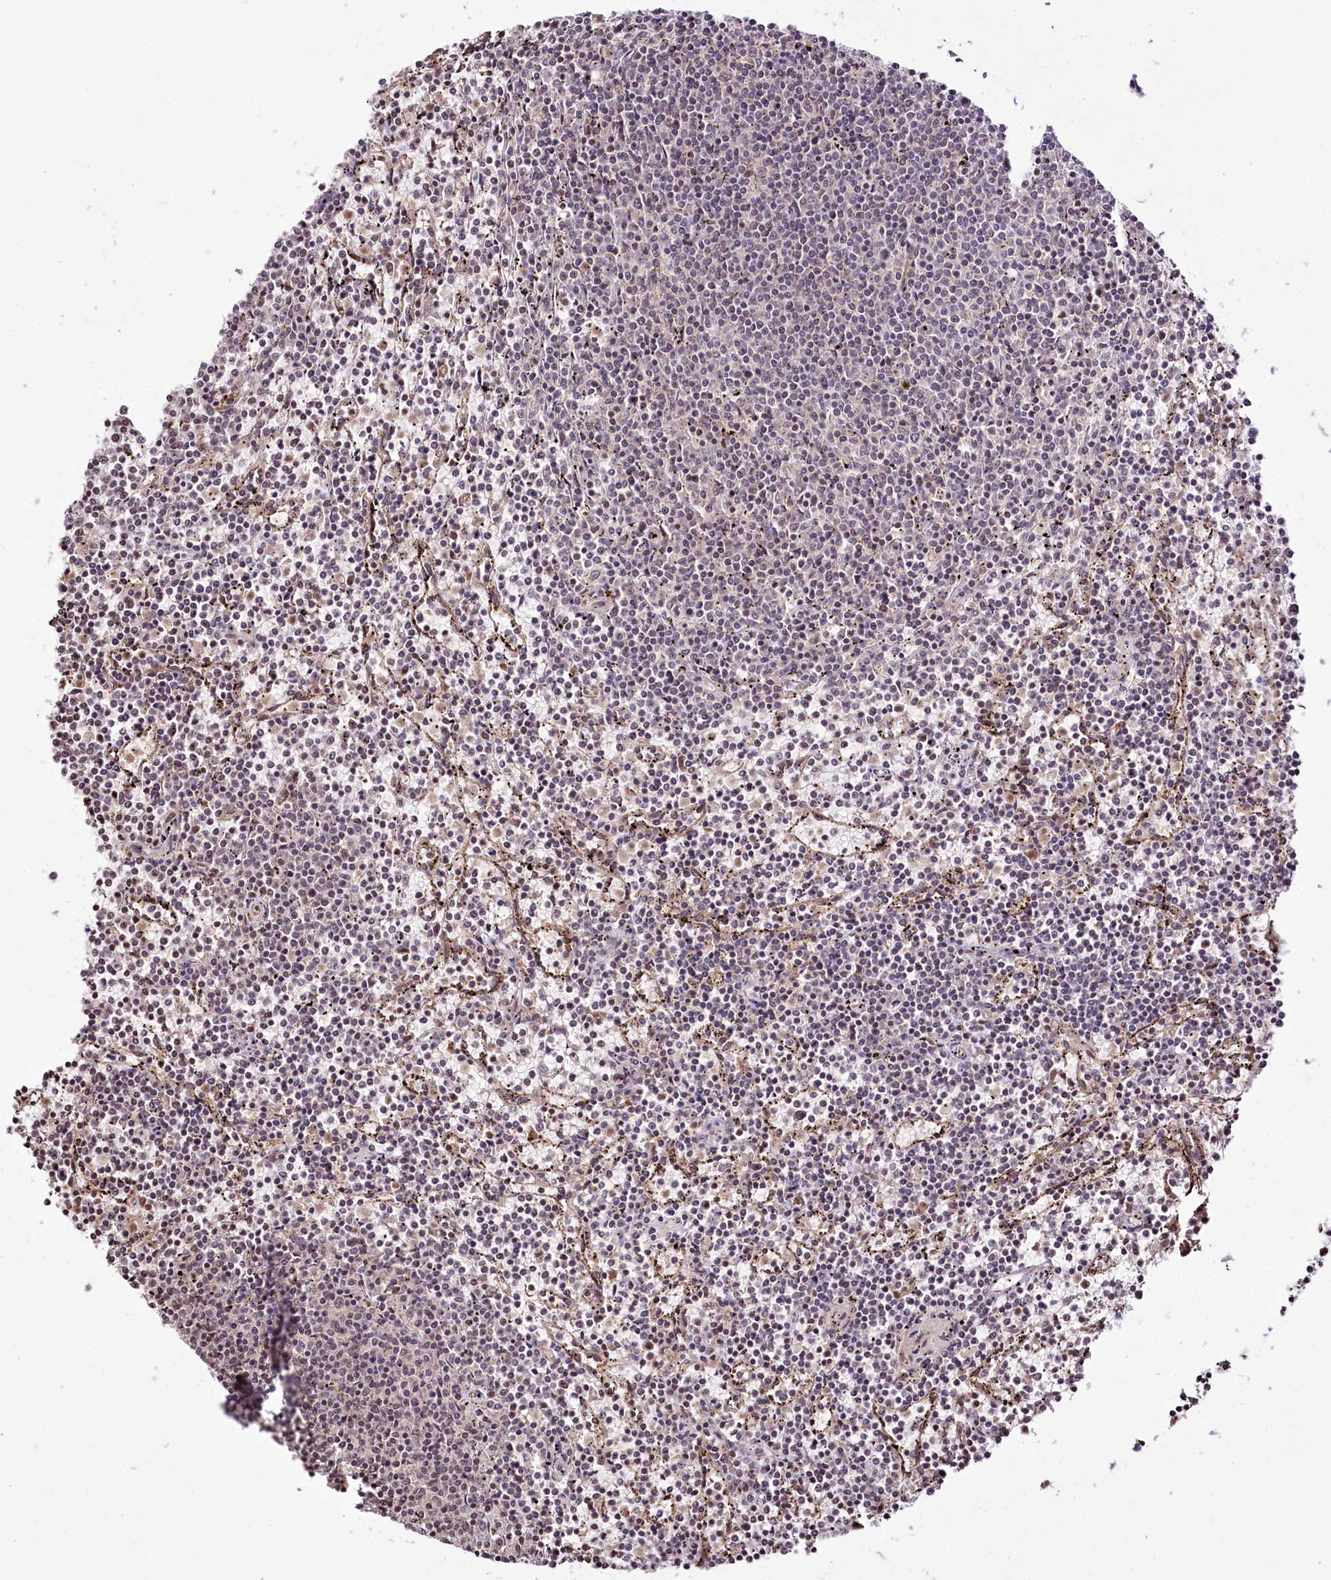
{"staining": {"intensity": "negative", "quantity": "none", "location": "none"}, "tissue": "lymphoma", "cell_type": "Tumor cells", "image_type": "cancer", "snomed": [{"axis": "morphology", "description": "Malignant lymphoma, non-Hodgkin's type, Low grade"}, {"axis": "topography", "description": "Spleen"}], "caption": "DAB (3,3'-diaminobenzidine) immunohistochemical staining of human lymphoma demonstrates no significant staining in tumor cells.", "gene": "HOXC8", "patient": {"sex": "female", "age": 50}}